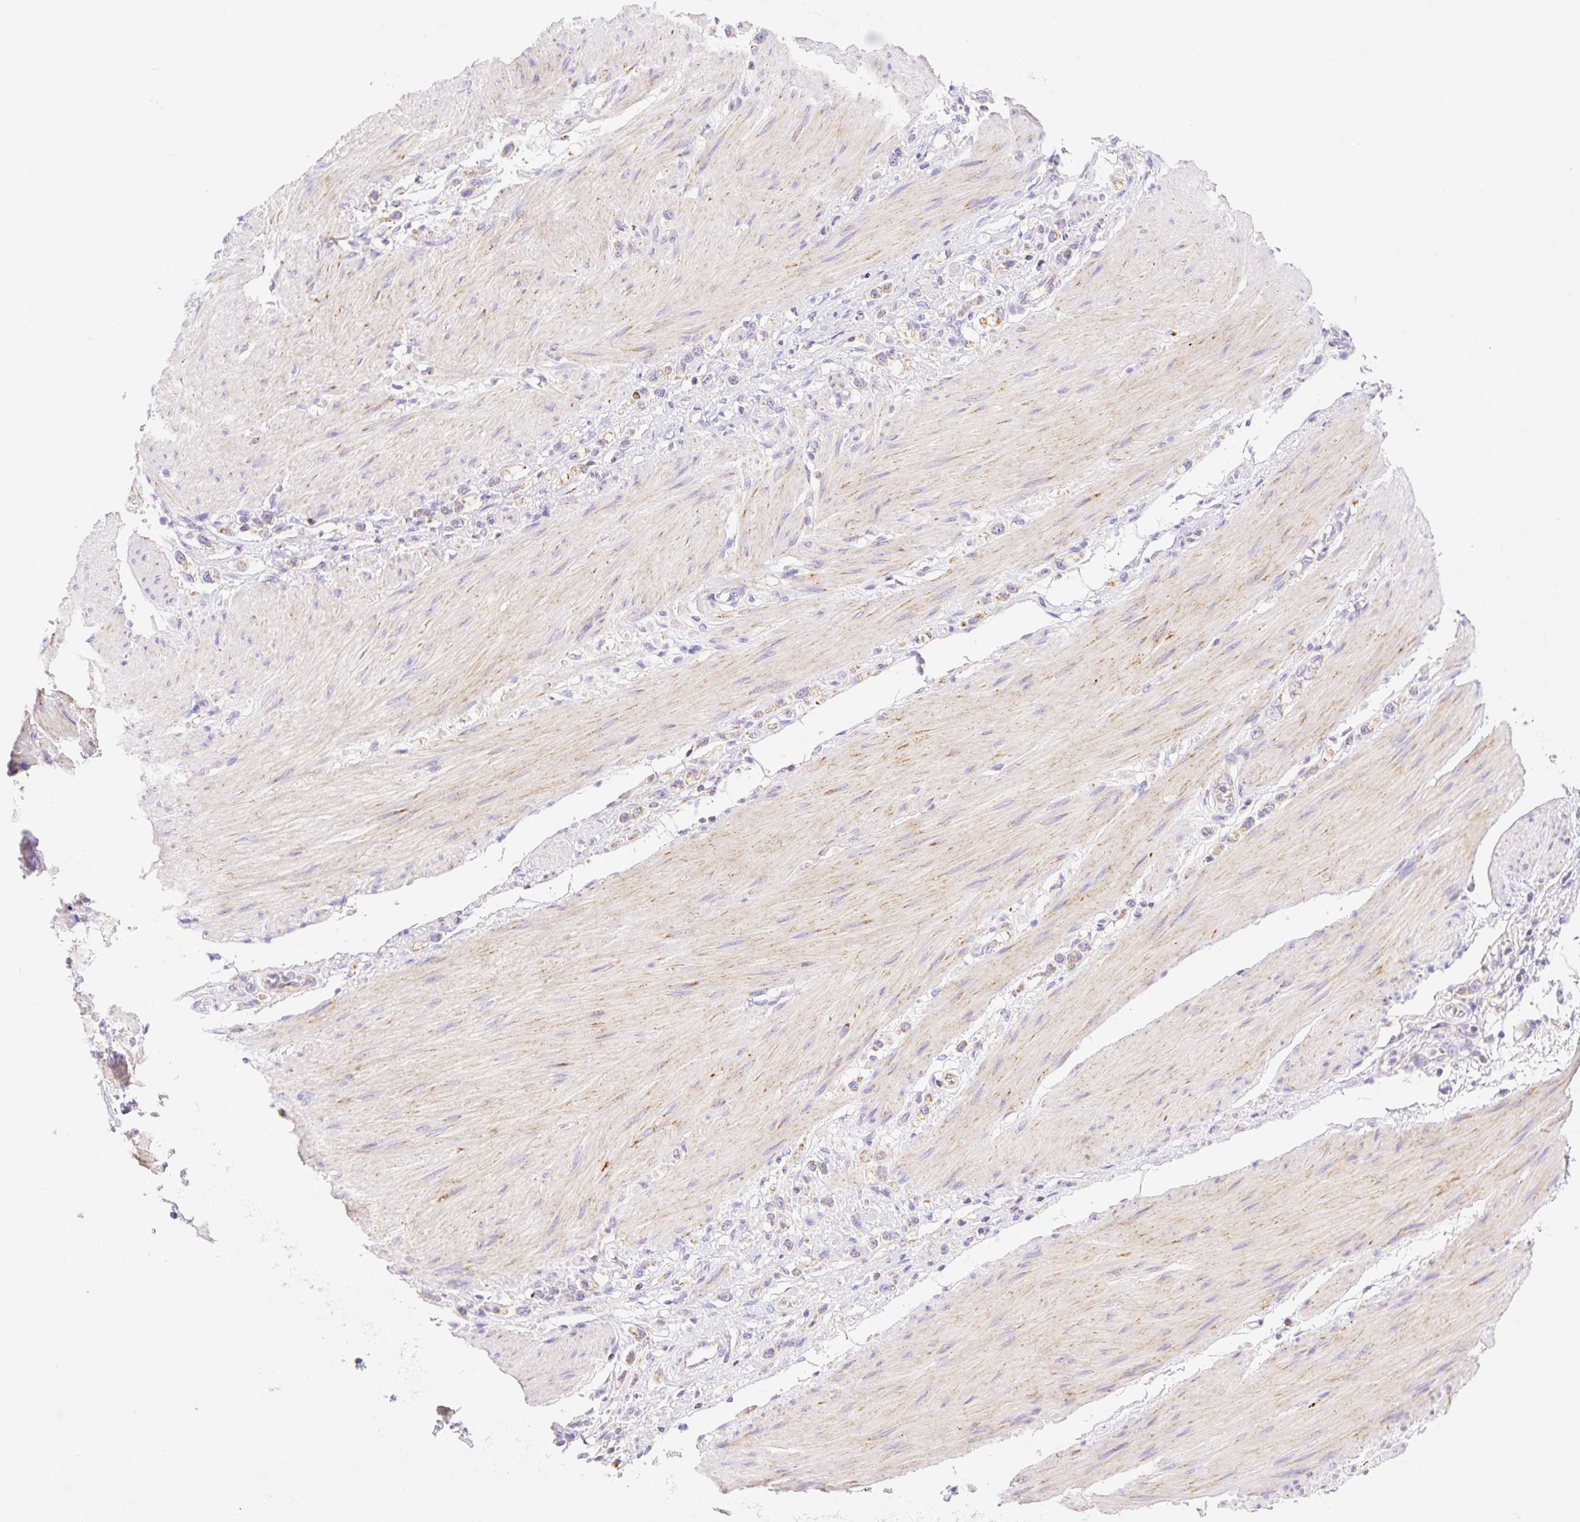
{"staining": {"intensity": "weak", "quantity": "25%-75%", "location": "cytoplasmic/membranous"}, "tissue": "stomach cancer", "cell_type": "Tumor cells", "image_type": "cancer", "snomed": [{"axis": "morphology", "description": "Adenocarcinoma, NOS"}, {"axis": "topography", "description": "Stomach"}], "caption": "The immunohistochemical stain shows weak cytoplasmic/membranous expression in tumor cells of stomach cancer (adenocarcinoma) tissue.", "gene": "ETNK2", "patient": {"sex": "female", "age": 65}}